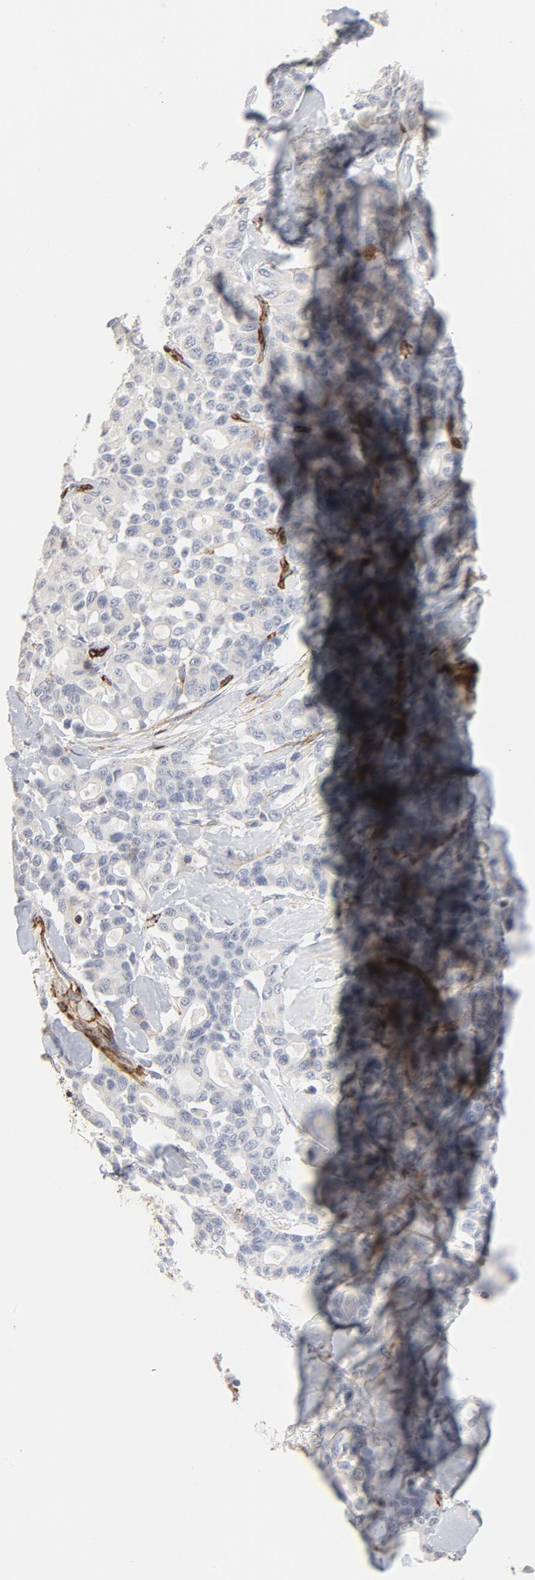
{"staining": {"intensity": "negative", "quantity": "none", "location": "none"}, "tissue": "pancreatic cancer", "cell_type": "Tumor cells", "image_type": "cancer", "snomed": [{"axis": "morphology", "description": "Adenocarcinoma, NOS"}, {"axis": "topography", "description": "Pancreas"}], "caption": "The histopathology image exhibits no staining of tumor cells in pancreatic cancer (adenocarcinoma). The staining is performed using DAB (3,3'-diaminobenzidine) brown chromogen with nuclei counter-stained in using hematoxylin.", "gene": "GNG2", "patient": {"sex": "male", "age": 63}}